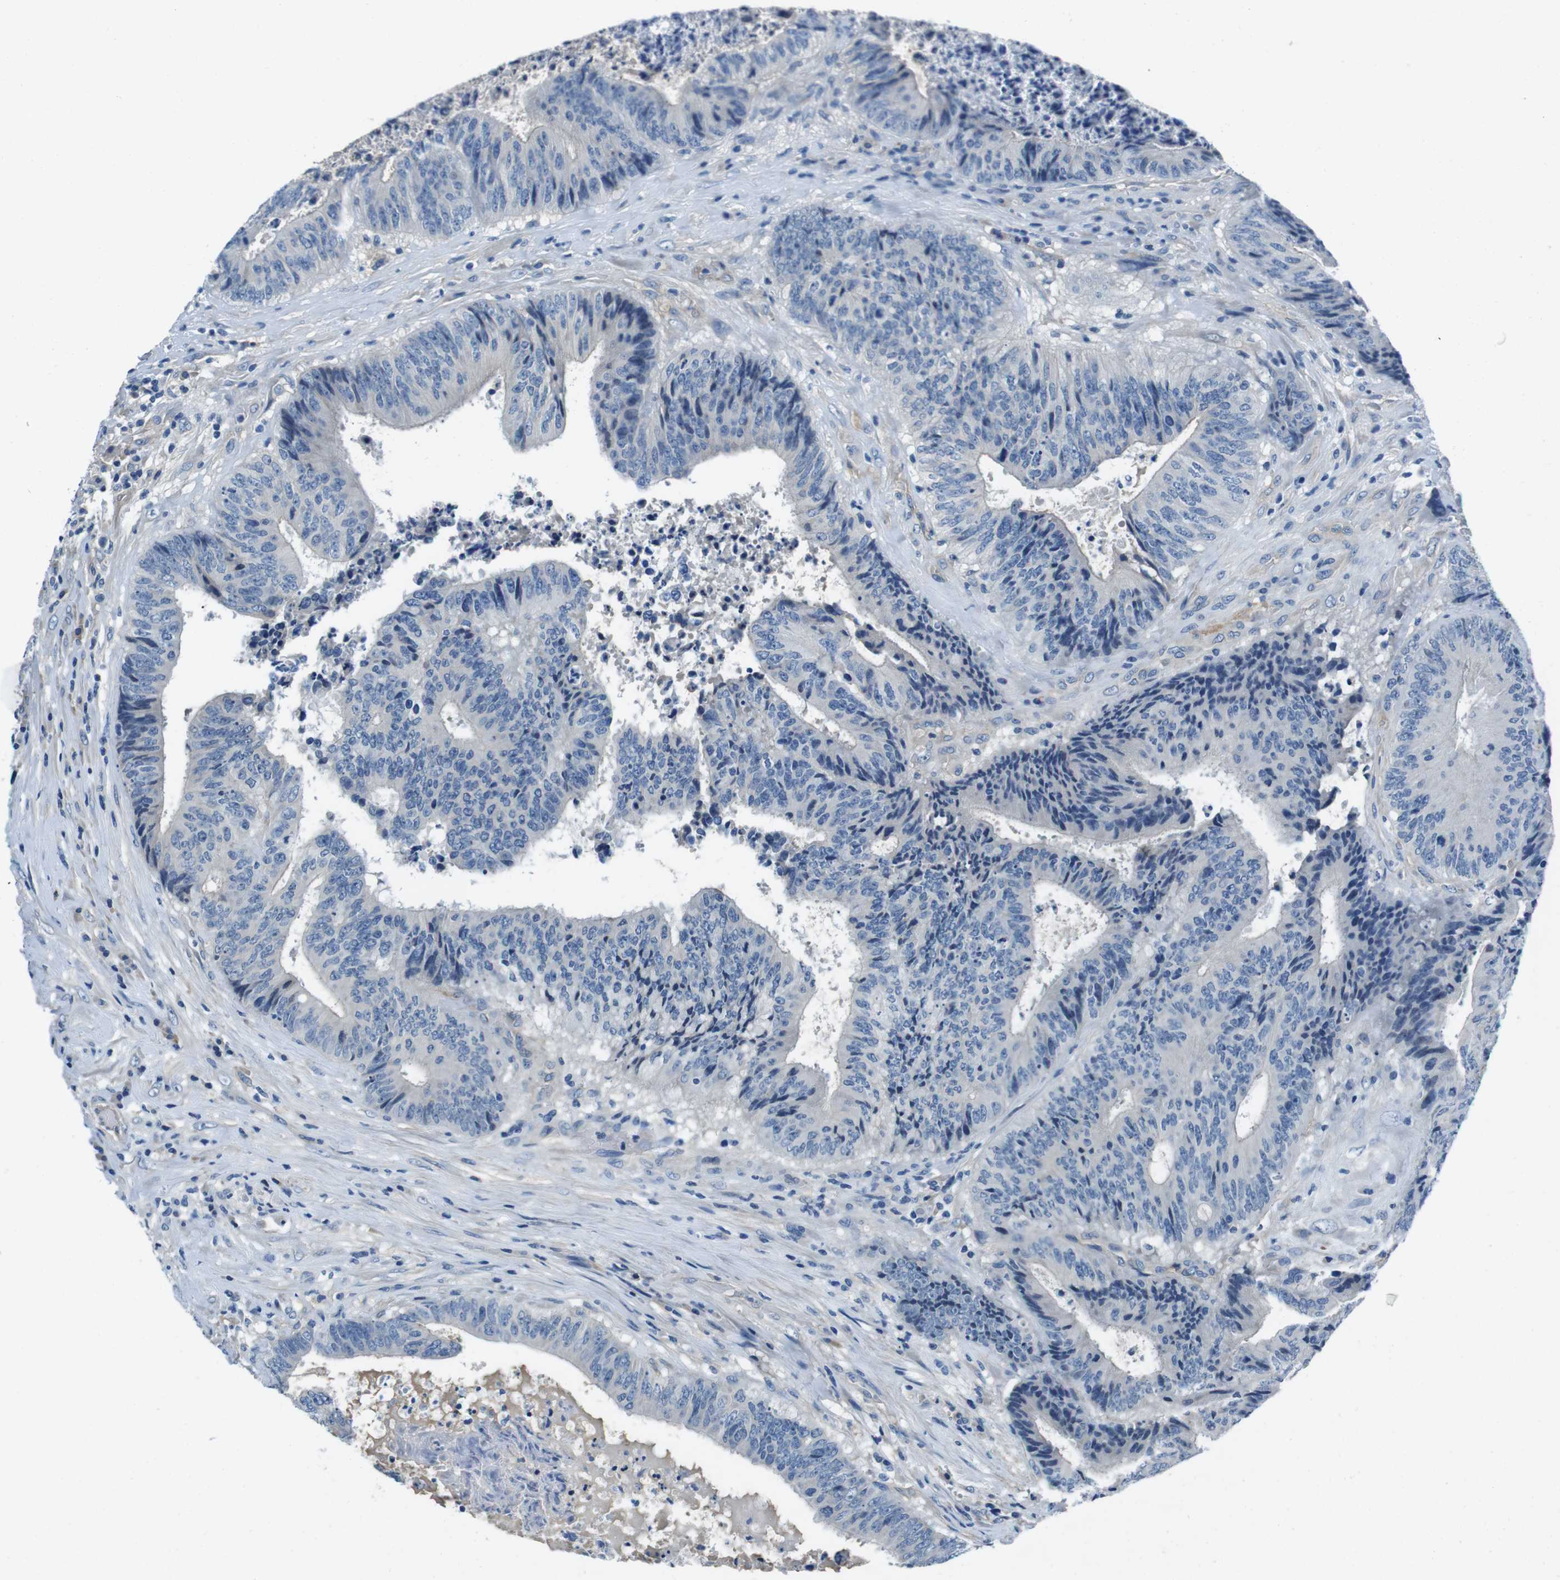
{"staining": {"intensity": "negative", "quantity": "none", "location": "none"}, "tissue": "colorectal cancer", "cell_type": "Tumor cells", "image_type": "cancer", "snomed": [{"axis": "morphology", "description": "Adenocarcinoma, NOS"}, {"axis": "topography", "description": "Rectum"}], "caption": "High power microscopy image of an IHC photomicrograph of colorectal cancer (adenocarcinoma), revealing no significant expression in tumor cells. The staining is performed using DAB (3,3'-diaminobenzidine) brown chromogen with nuclei counter-stained in using hematoxylin.", "gene": "CASQ1", "patient": {"sex": "male", "age": 72}}